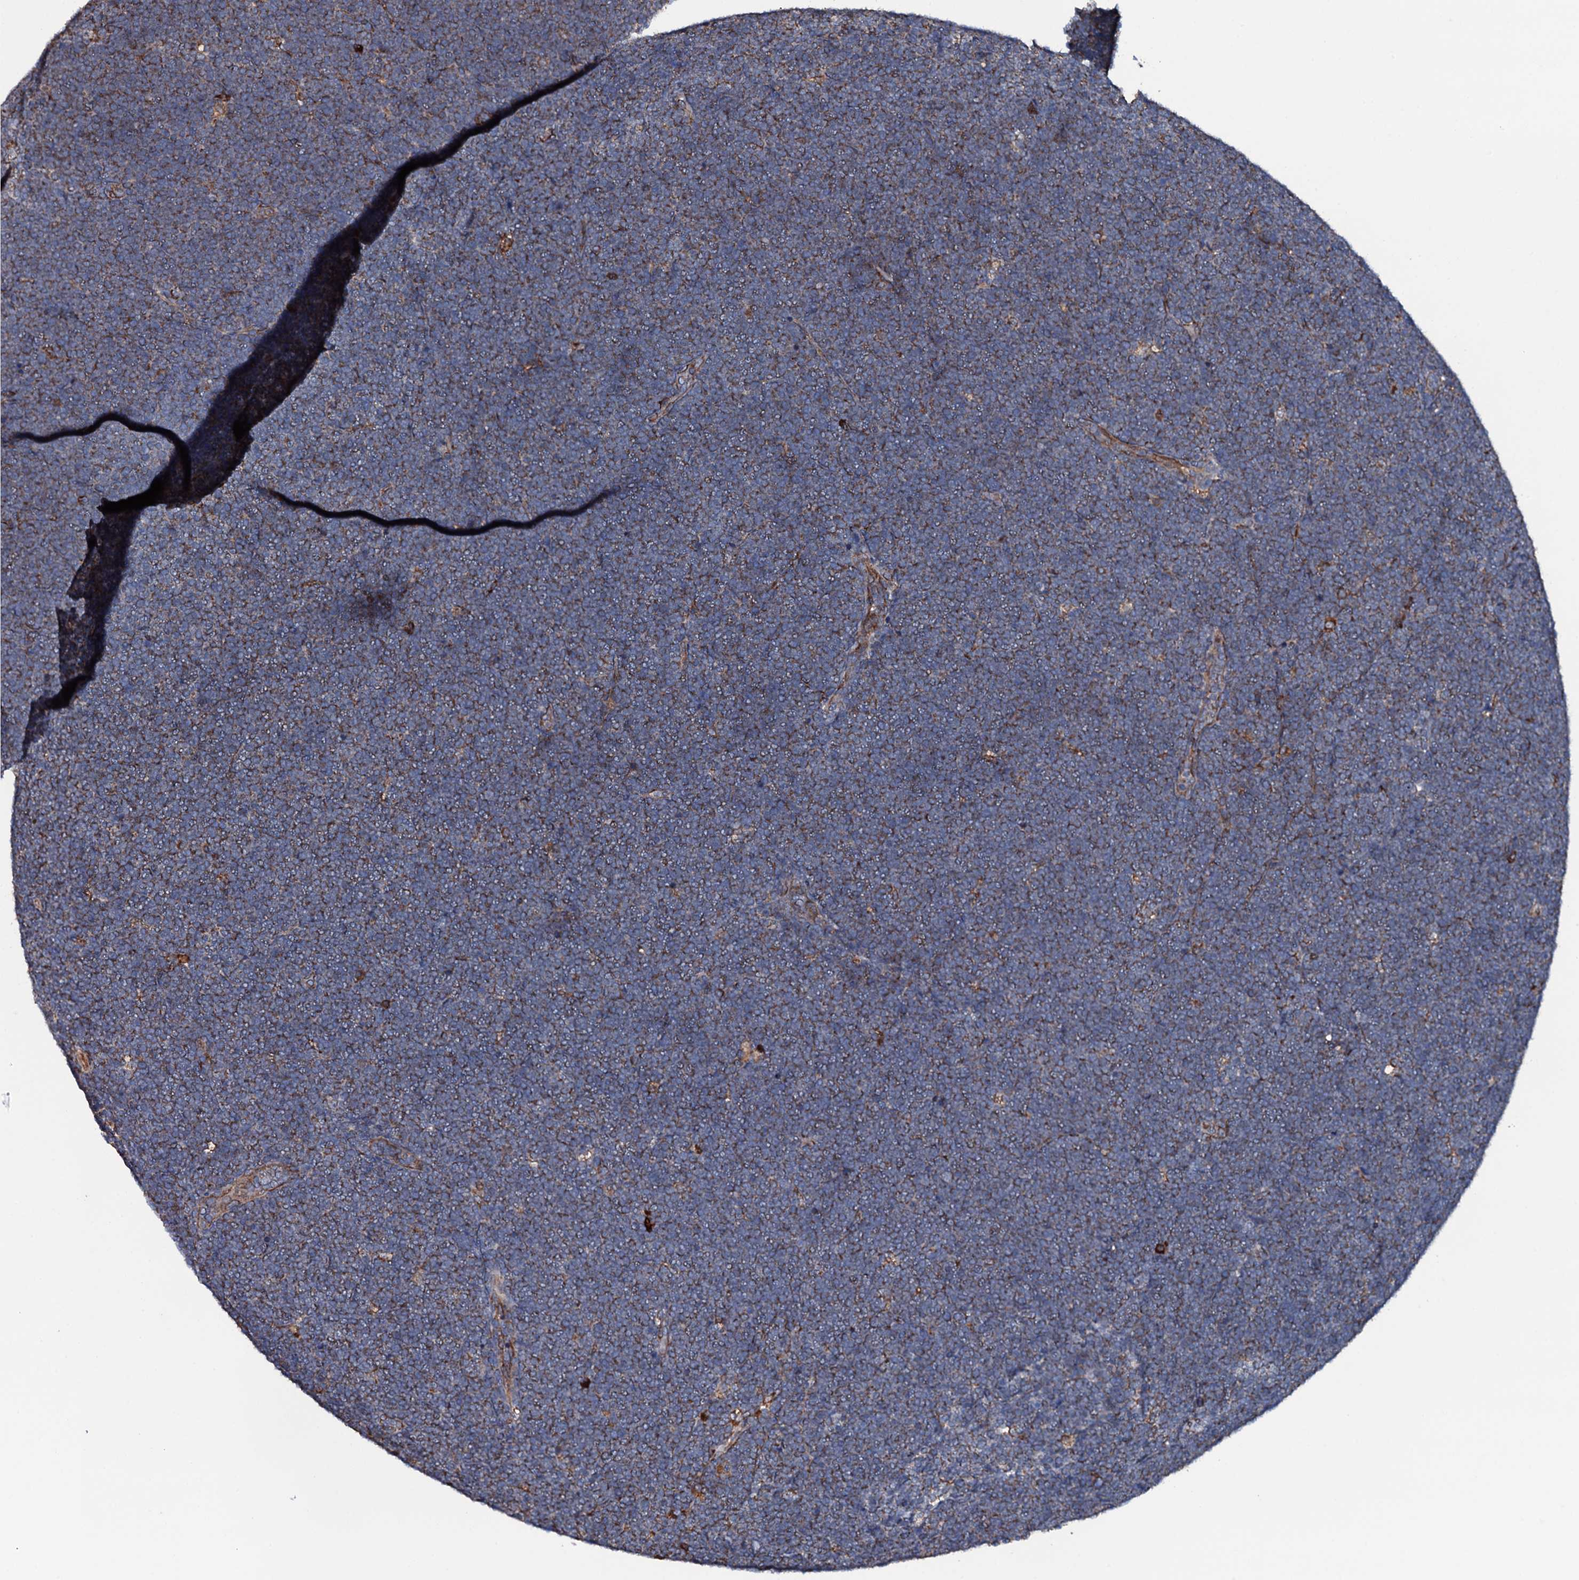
{"staining": {"intensity": "moderate", "quantity": ">75%", "location": "cytoplasmic/membranous"}, "tissue": "lymphoma", "cell_type": "Tumor cells", "image_type": "cancer", "snomed": [{"axis": "morphology", "description": "Malignant lymphoma, non-Hodgkin's type, High grade"}, {"axis": "topography", "description": "Lymph node"}], "caption": "Tumor cells display medium levels of moderate cytoplasmic/membranous expression in approximately >75% of cells in lymphoma.", "gene": "RAB12", "patient": {"sex": "male", "age": 13}}